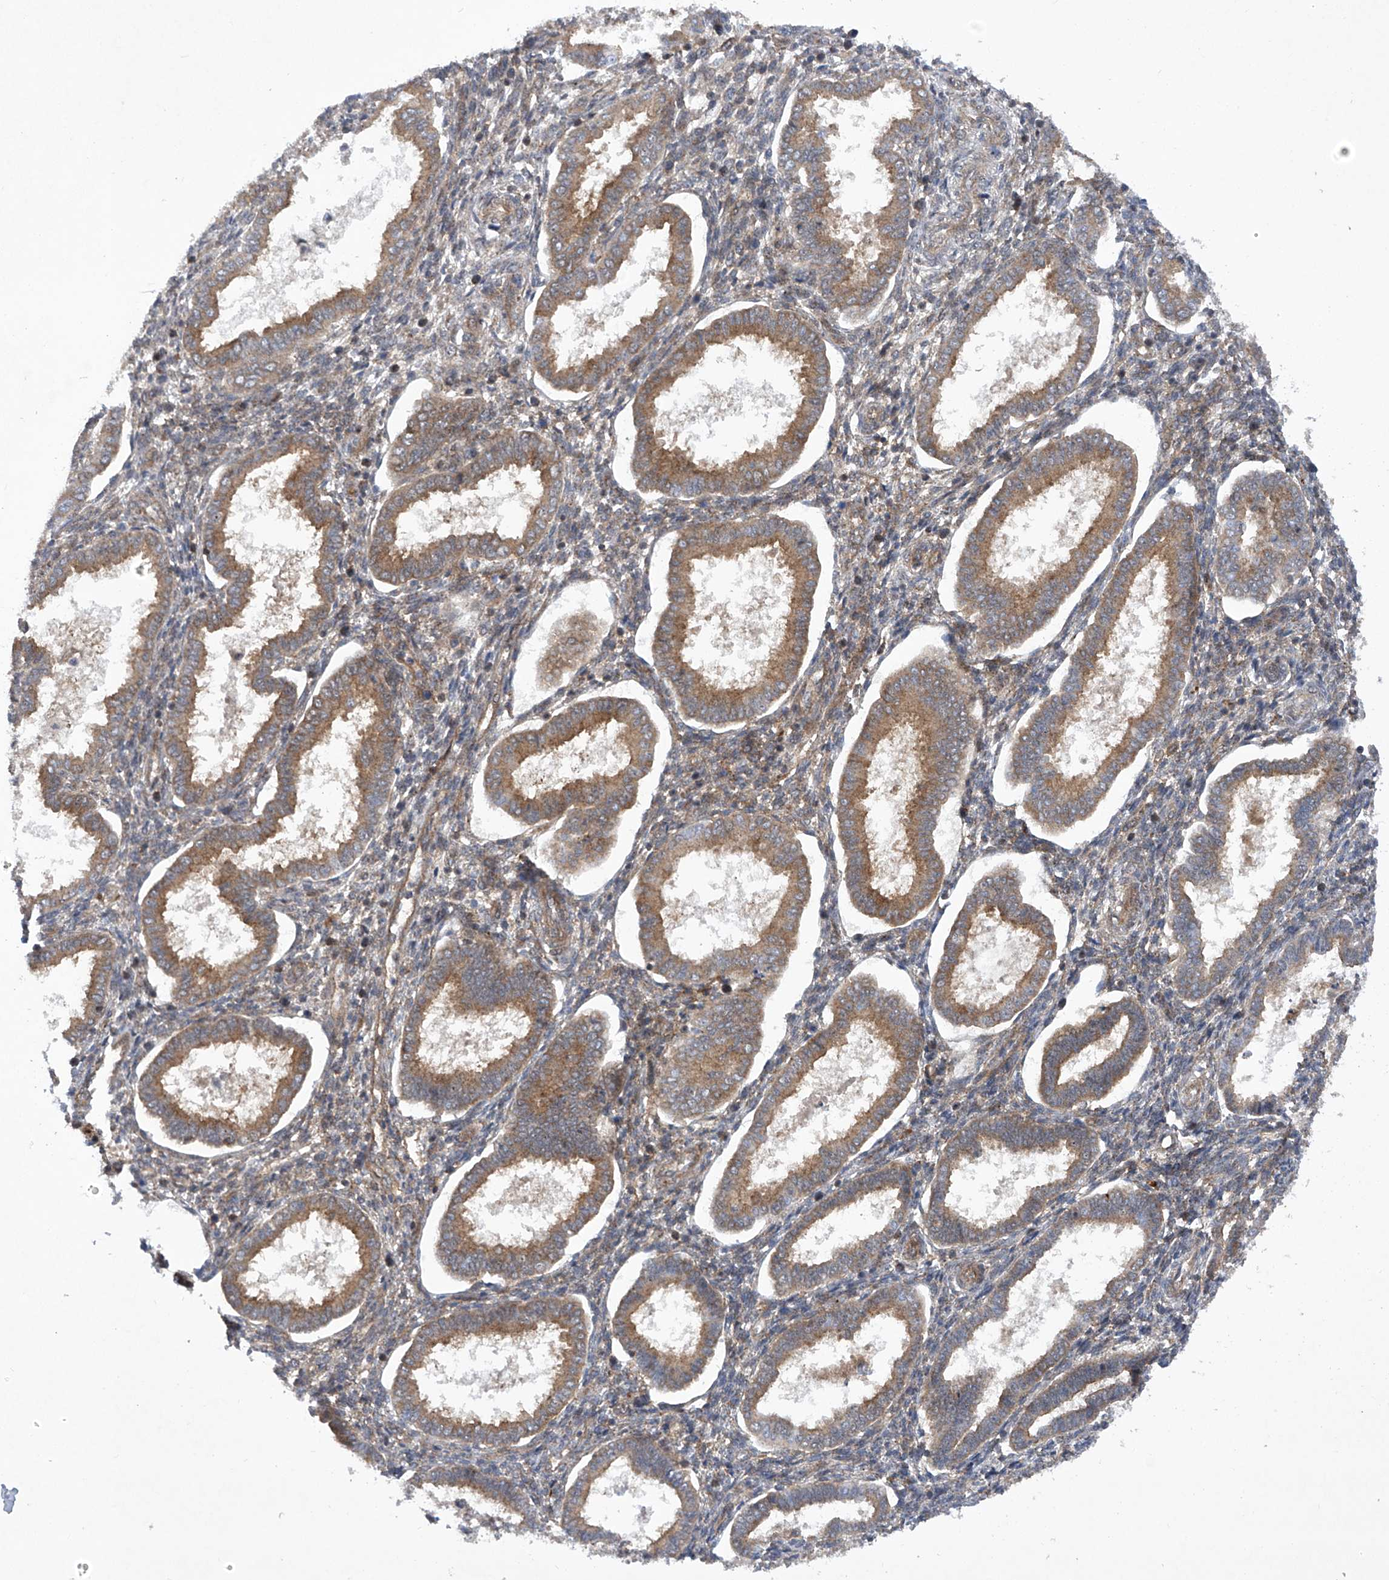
{"staining": {"intensity": "moderate", "quantity": ">75%", "location": "cytoplasmic/membranous"}, "tissue": "endometrium", "cell_type": "Cells in endometrial stroma", "image_type": "normal", "snomed": [{"axis": "morphology", "description": "Normal tissue, NOS"}, {"axis": "topography", "description": "Endometrium"}], "caption": "Brown immunohistochemical staining in benign human endometrium shows moderate cytoplasmic/membranous positivity in approximately >75% of cells in endometrial stroma.", "gene": "CISH", "patient": {"sex": "female", "age": 24}}